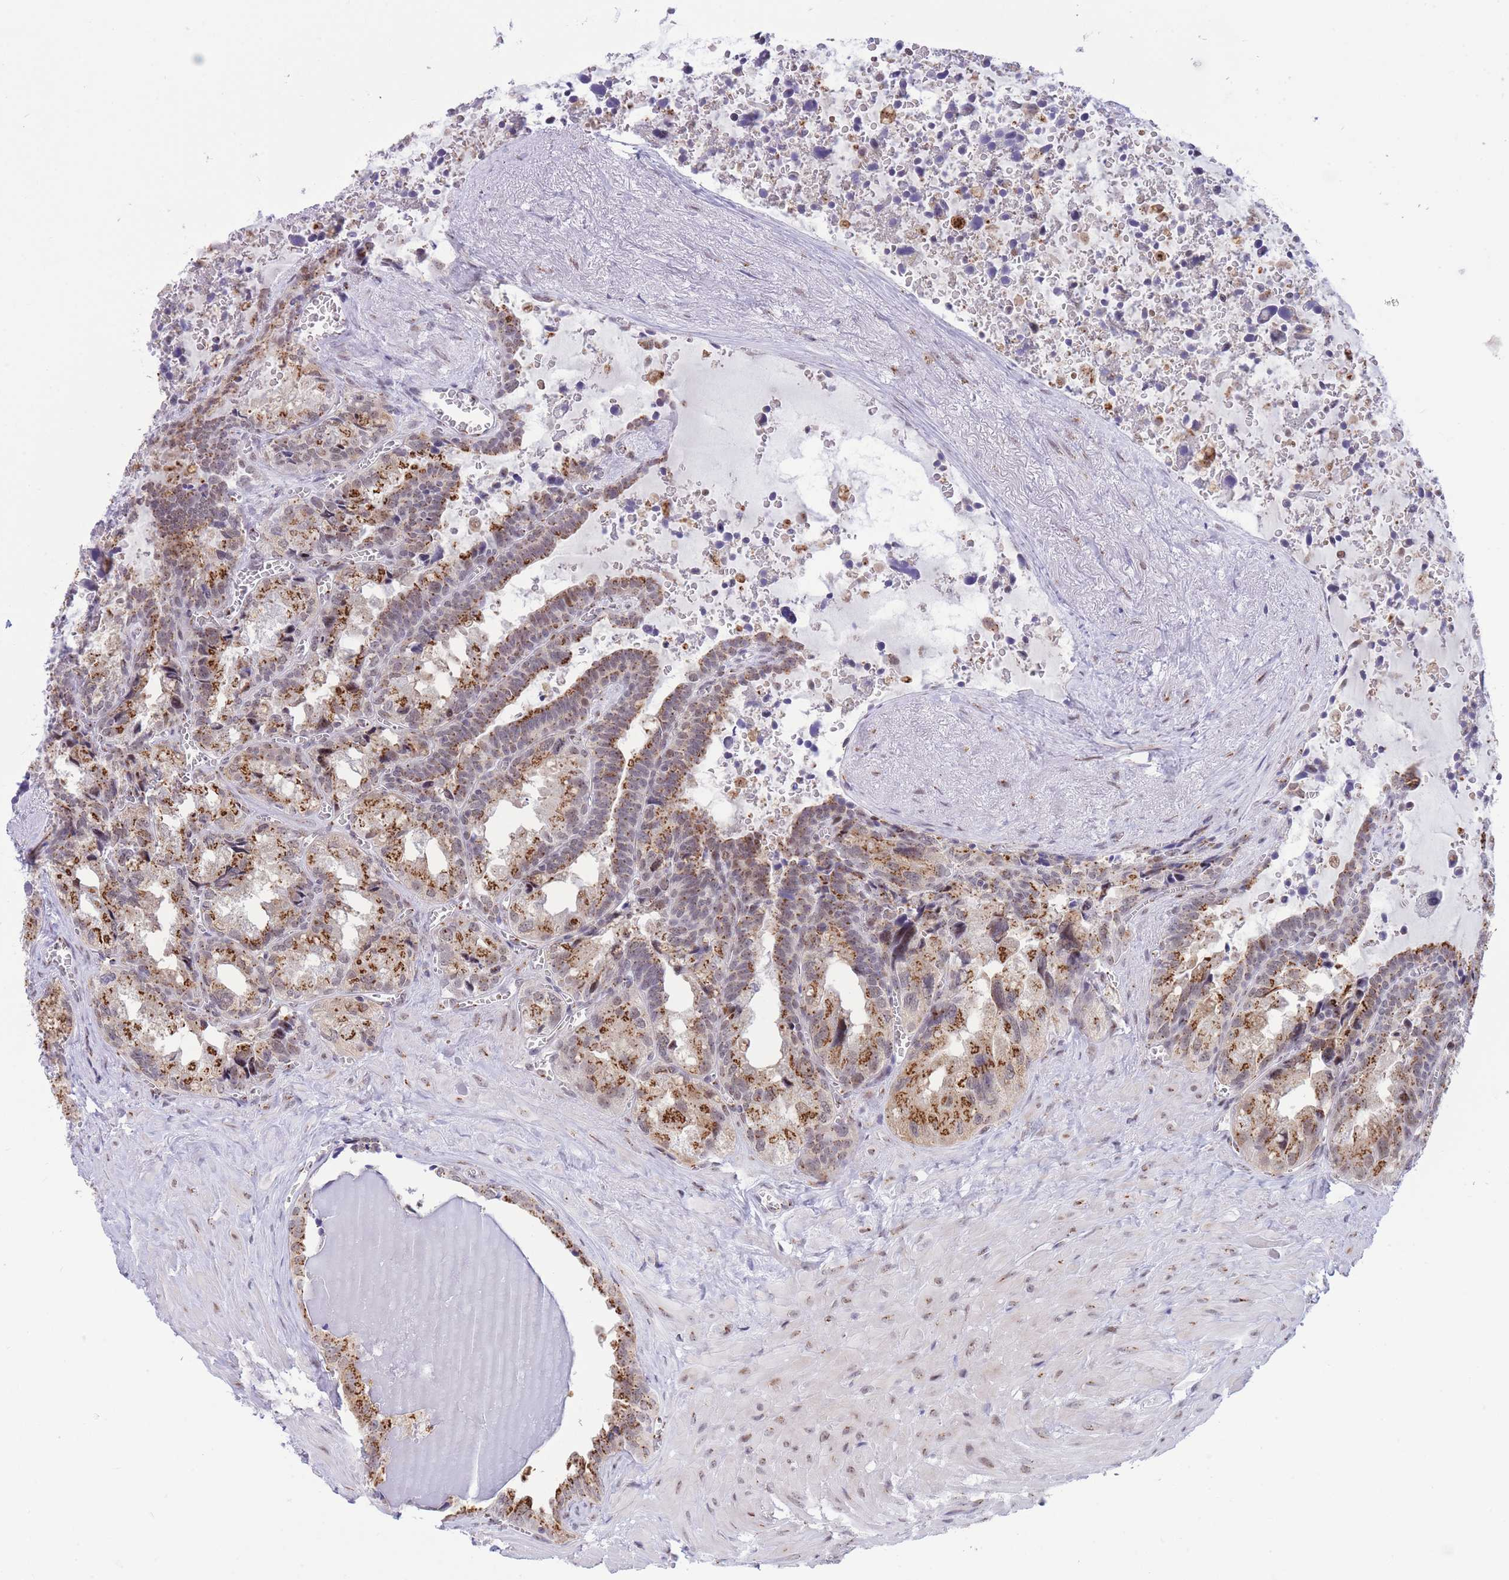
{"staining": {"intensity": "moderate", "quantity": ">75%", "location": "cytoplasmic/membranous,nuclear"}, "tissue": "seminal vesicle", "cell_type": "Glandular cells", "image_type": "normal", "snomed": [{"axis": "morphology", "description": "Normal tissue, NOS"}, {"axis": "topography", "description": "Seminal veicle"}], "caption": "DAB (3,3'-diaminobenzidine) immunohistochemical staining of normal human seminal vesicle shows moderate cytoplasmic/membranous,nuclear protein staining in about >75% of glandular cells.", "gene": "INO80C", "patient": {"sex": "male", "age": 68}}